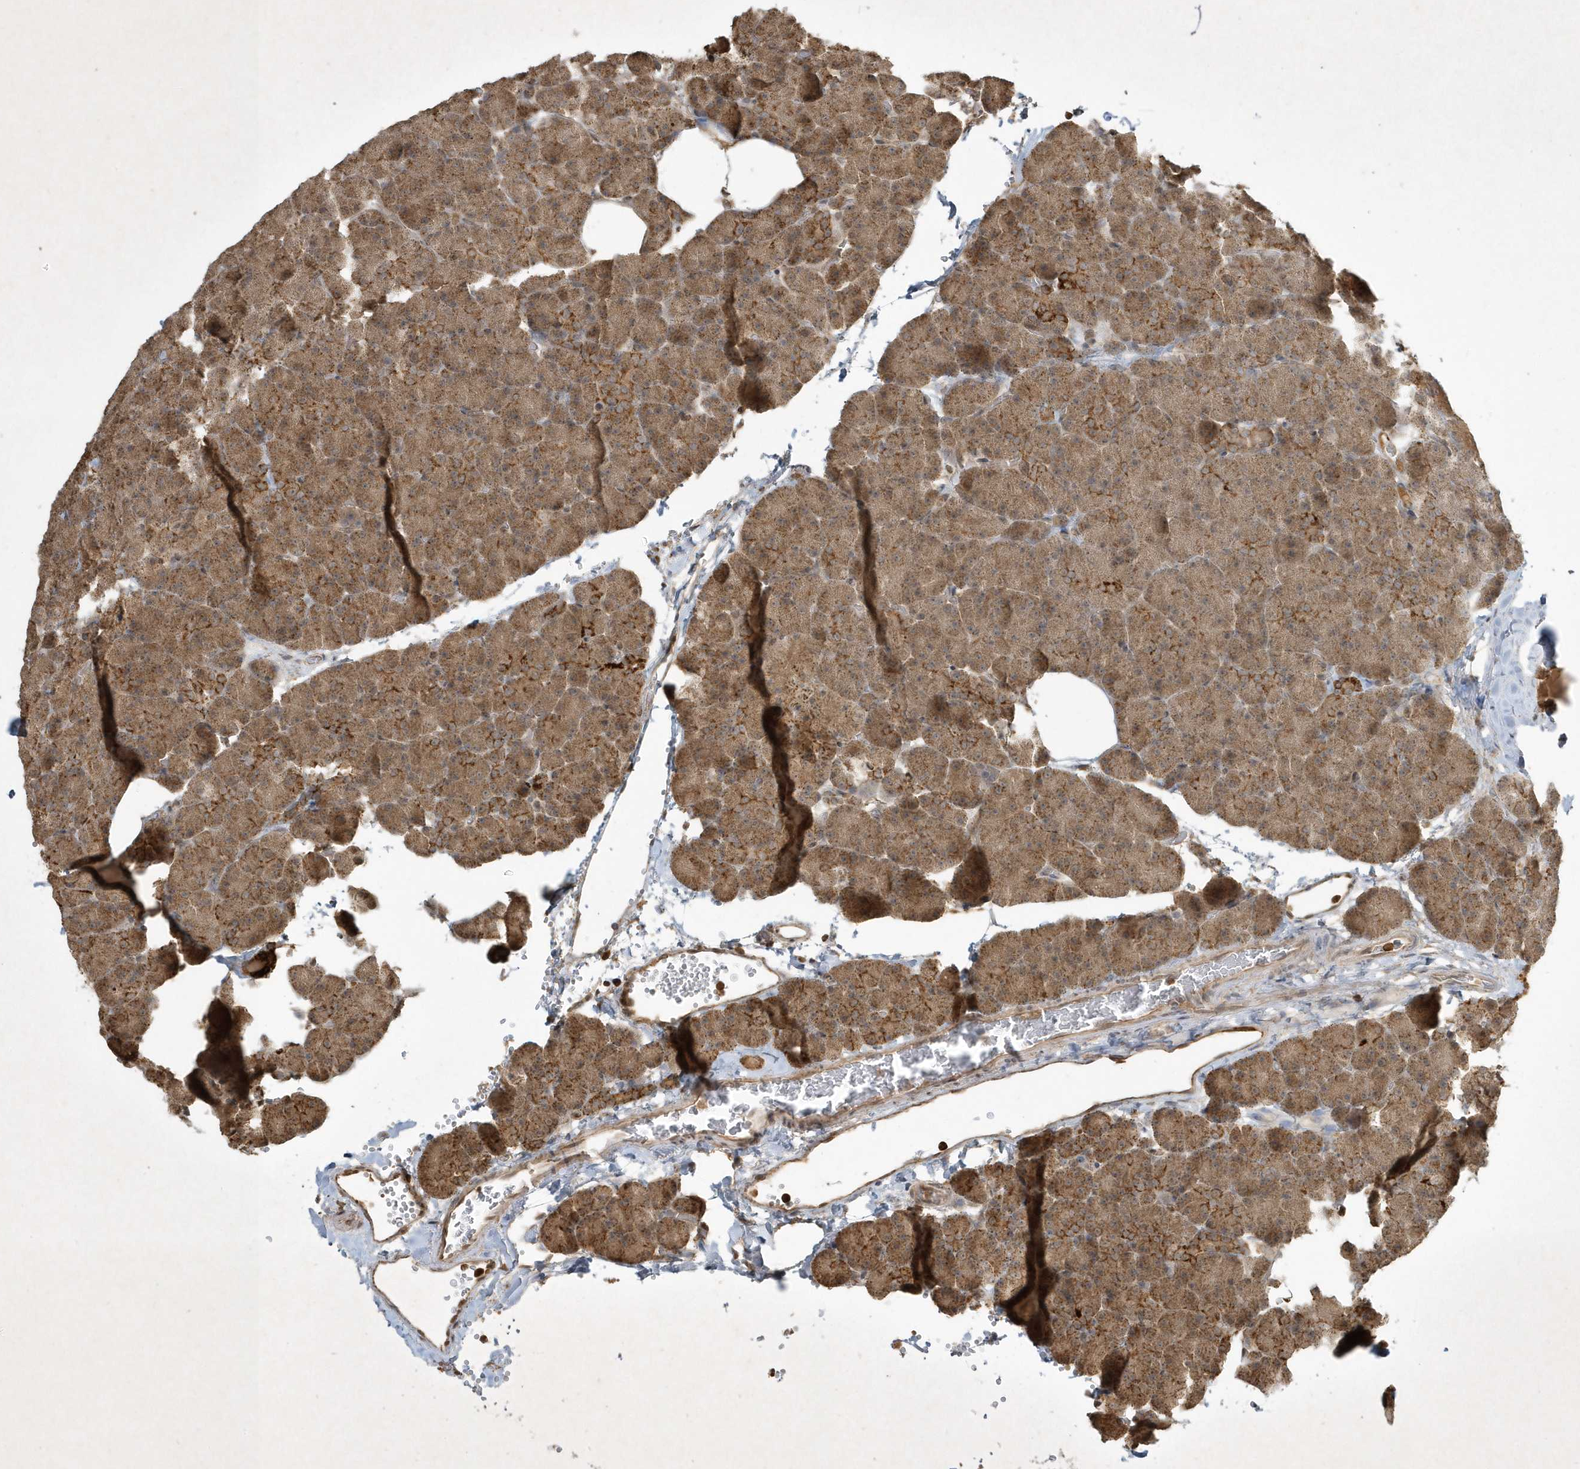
{"staining": {"intensity": "moderate", "quantity": ">75%", "location": "cytoplasmic/membranous"}, "tissue": "pancreas", "cell_type": "Exocrine glandular cells", "image_type": "normal", "snomed": [{"axis": "morphology", "description": "Normal tissue, NOS"}, {"axis": "morphology", "description": "Carcinoid, malignant, NOS"}, {"axis": "topography", "description": "Pancreas"}], "caption": "Immunohistochemistry photomicrograph of benign pancreas: human pancreas stained using IHC demonstrates medium levels of moderate protein expression localized specifically in the cytoplasmic/membranous of exocrine glandular cells, appearing as a cytoplasmic/membranous brown color.", "gene": "PLTP", "patient": {"sex": "female", "age": 35}}